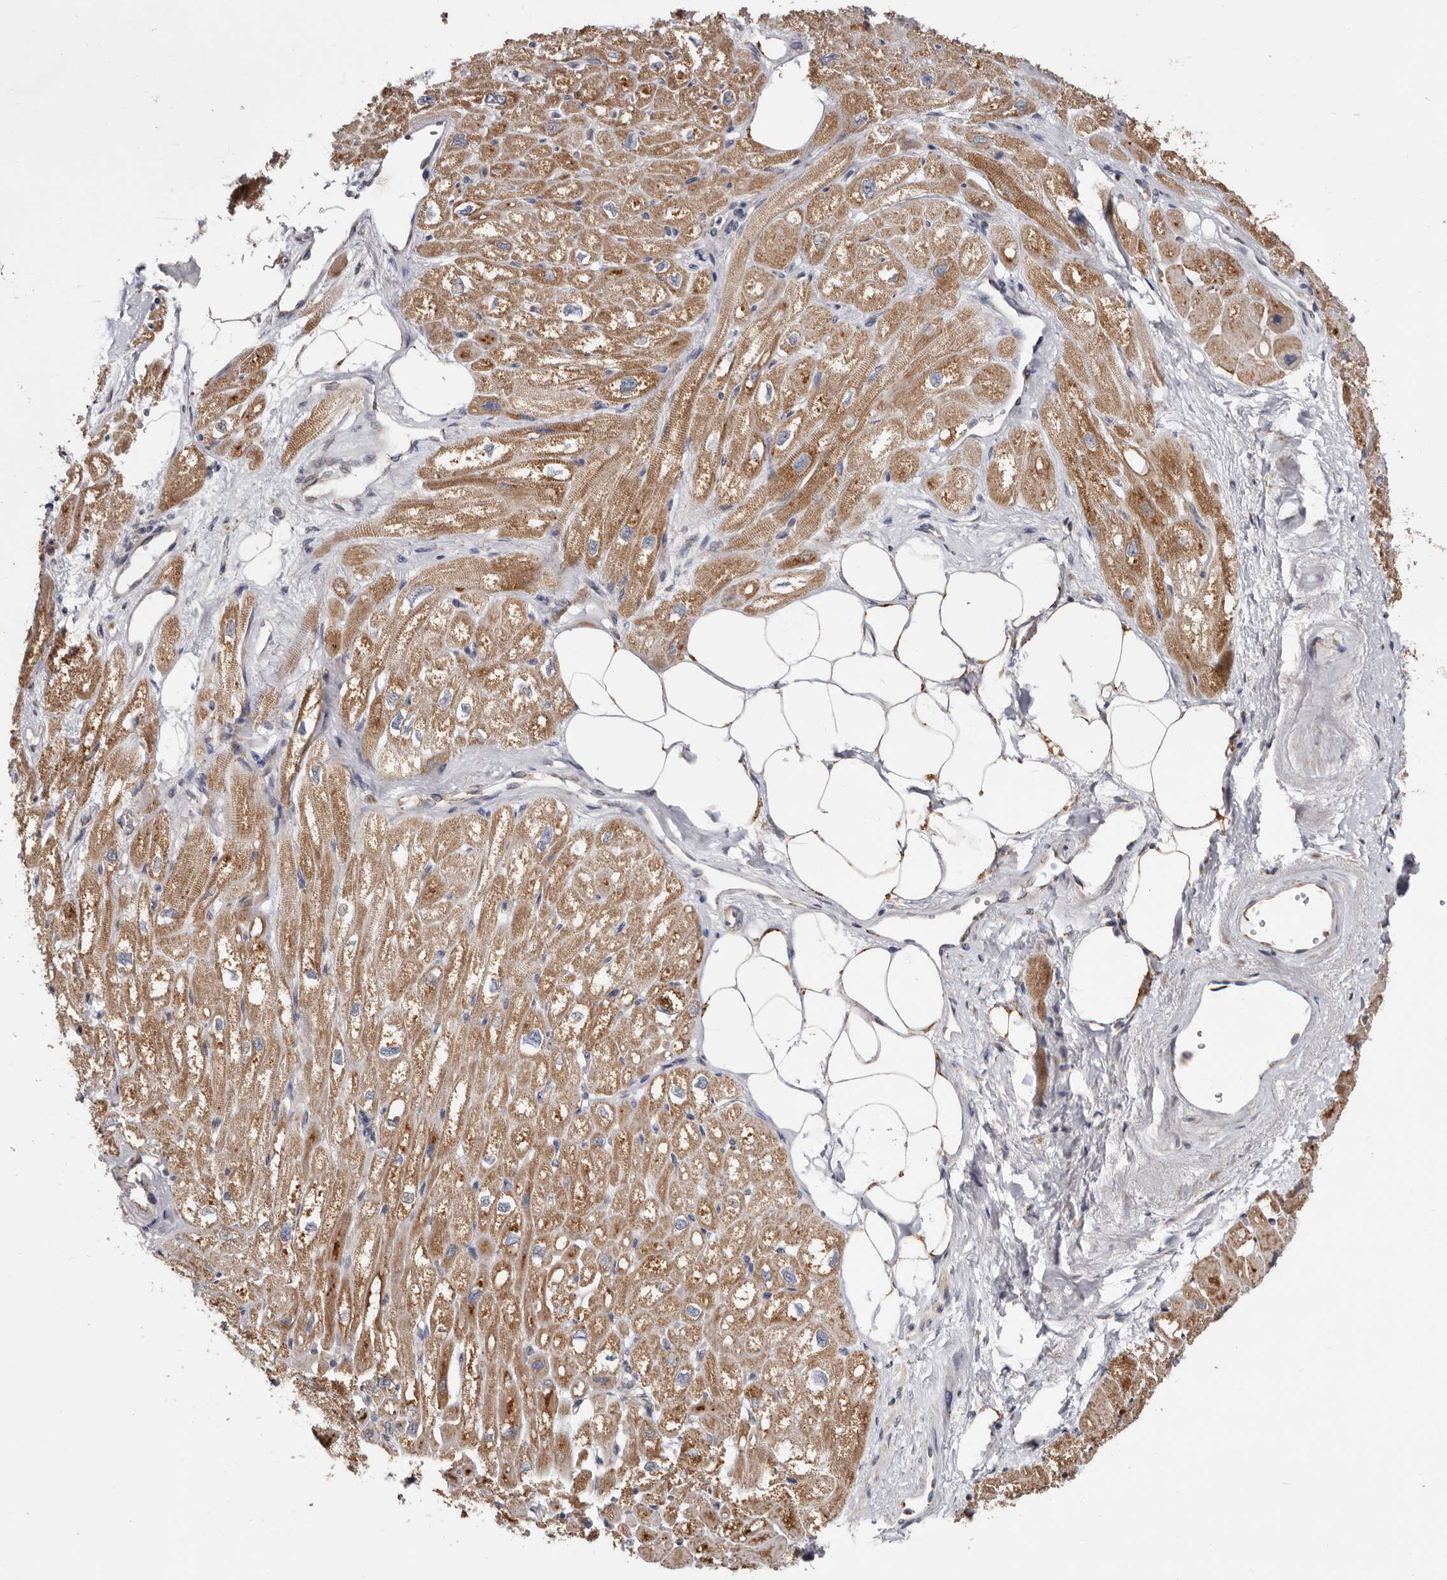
{"staining": {"intensity": "moderate", "quantity": ">75%", "location": "cytoplasmic/membranous"}, "tissue": "heart muscle", "cell_type": "Cardiomyocytes", "image_type": "normal", "snomed": [{"axis": "morphology", "description": "Normal tissue, NOS"}, {"axis": "topography", "description": "Heart"}], "caption": "The immunohistochemical stain highlights moderate cytoplasmic/membranous staining in cardiomyocytes of benign heart muscle. The staining was performed using DAB (3,3'-diaminobenzidine) to visualize the protein expression in brown, while the nuclei were stained in blue with hematoxylin (Magnification: 20x).", "gene": "MRPL18", "patient": {"sex": "male", "age": 50}}